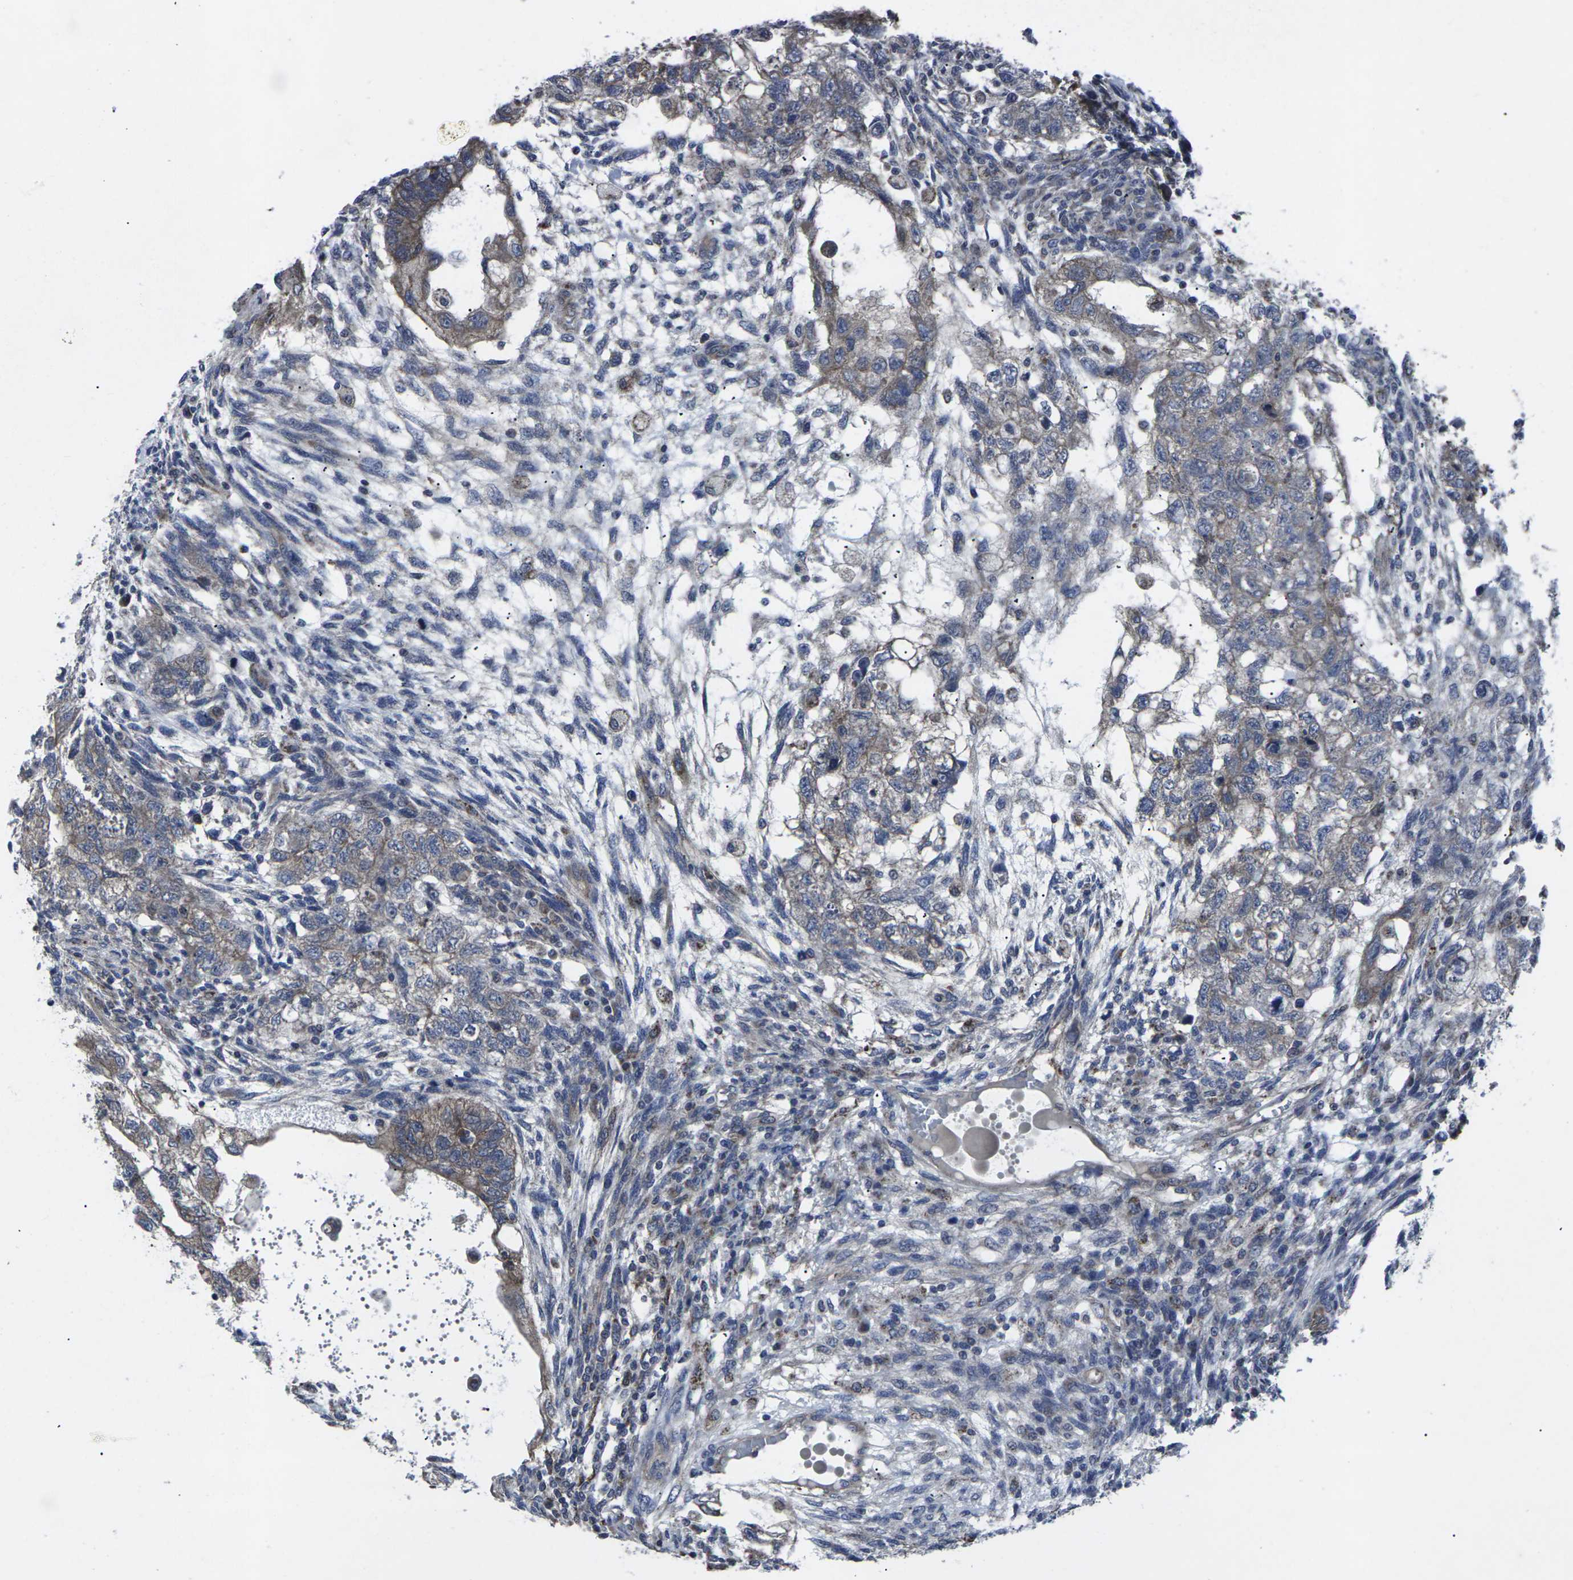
{"staining": {"intensity": "moderate", "quantity": ">75%", "location": "cytoplasmic/membranous"}, "tissue": "testis cancer", "cell_type": "Tumor cells", "image_type": "cancer", "snomed": [{"axis": "morphology", "description": "Normal tissue, NOS"}, {"axis": "morphology", "description": "Carcinoma, Embryonal, NOS"}, {"axis": "topography", "description": "Testis"}], "caption": "This histopathology image reveals embryonal carcinoma (testis) stained with immunohistochemistry to label a protein in brown. The cytoplasmic/membranous of tumor cells show moderate positivity for the protein. Nuclei are counter-stained blue.", "gene": "MAPKAPK2", "patient": {"sex": "male", "age": 36}}